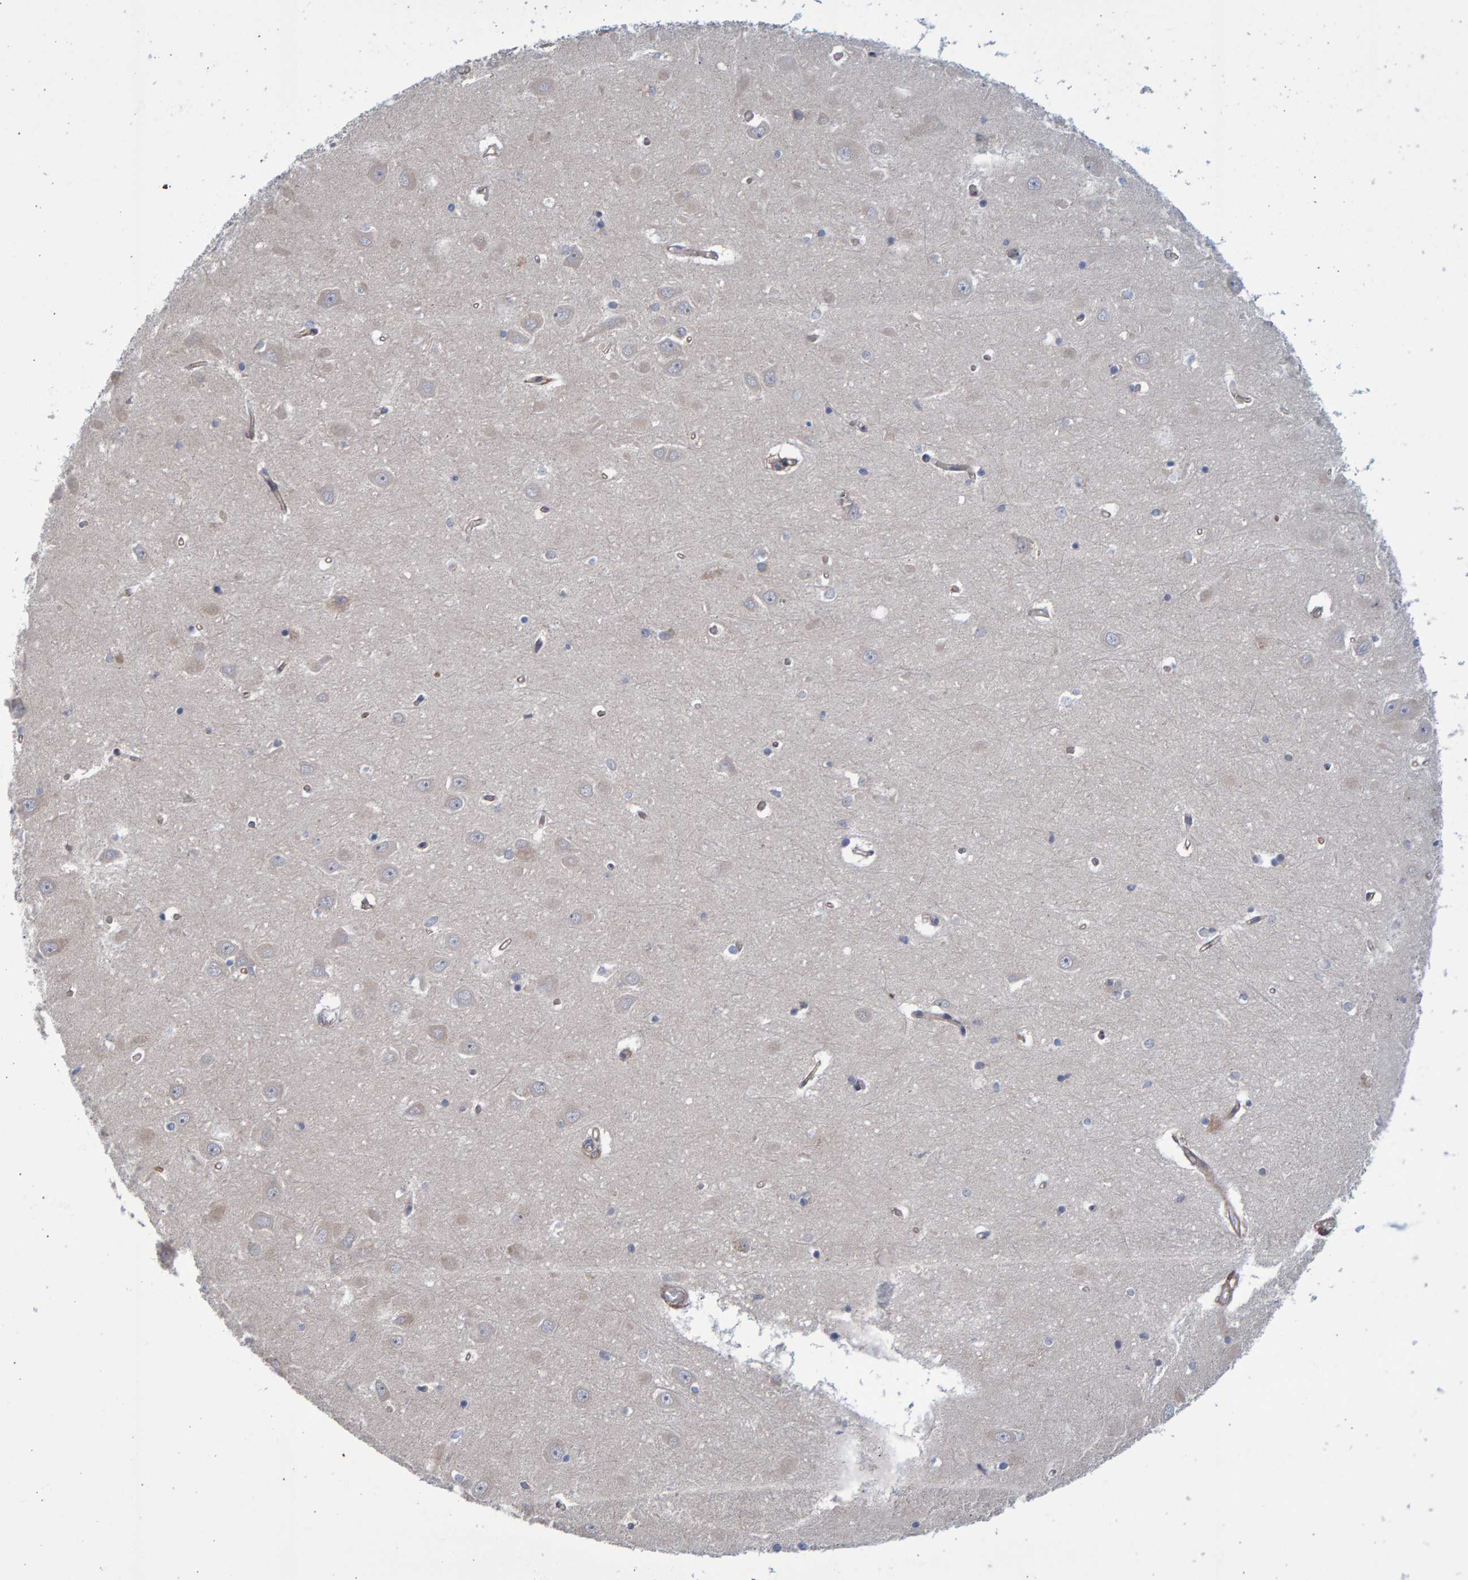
{"staining": {"intensity": "weak", "quantity": "<25%", "location": "cytoplasmic/membranous"}, "tissue": "hippocampus", "cell_type": "Glial cells", "image_type": "normal", "snomed": [{"axis": "morphology", "description": "Normal tissue, NOS"}, {"axis": "topography", "description": "Hippocampus"}], "caption": "Micrograph shows no protein positivity in glial cells of normal hippocampus.", "gene": "LRBA", "patient": {"sex": "male", "age": 70}}